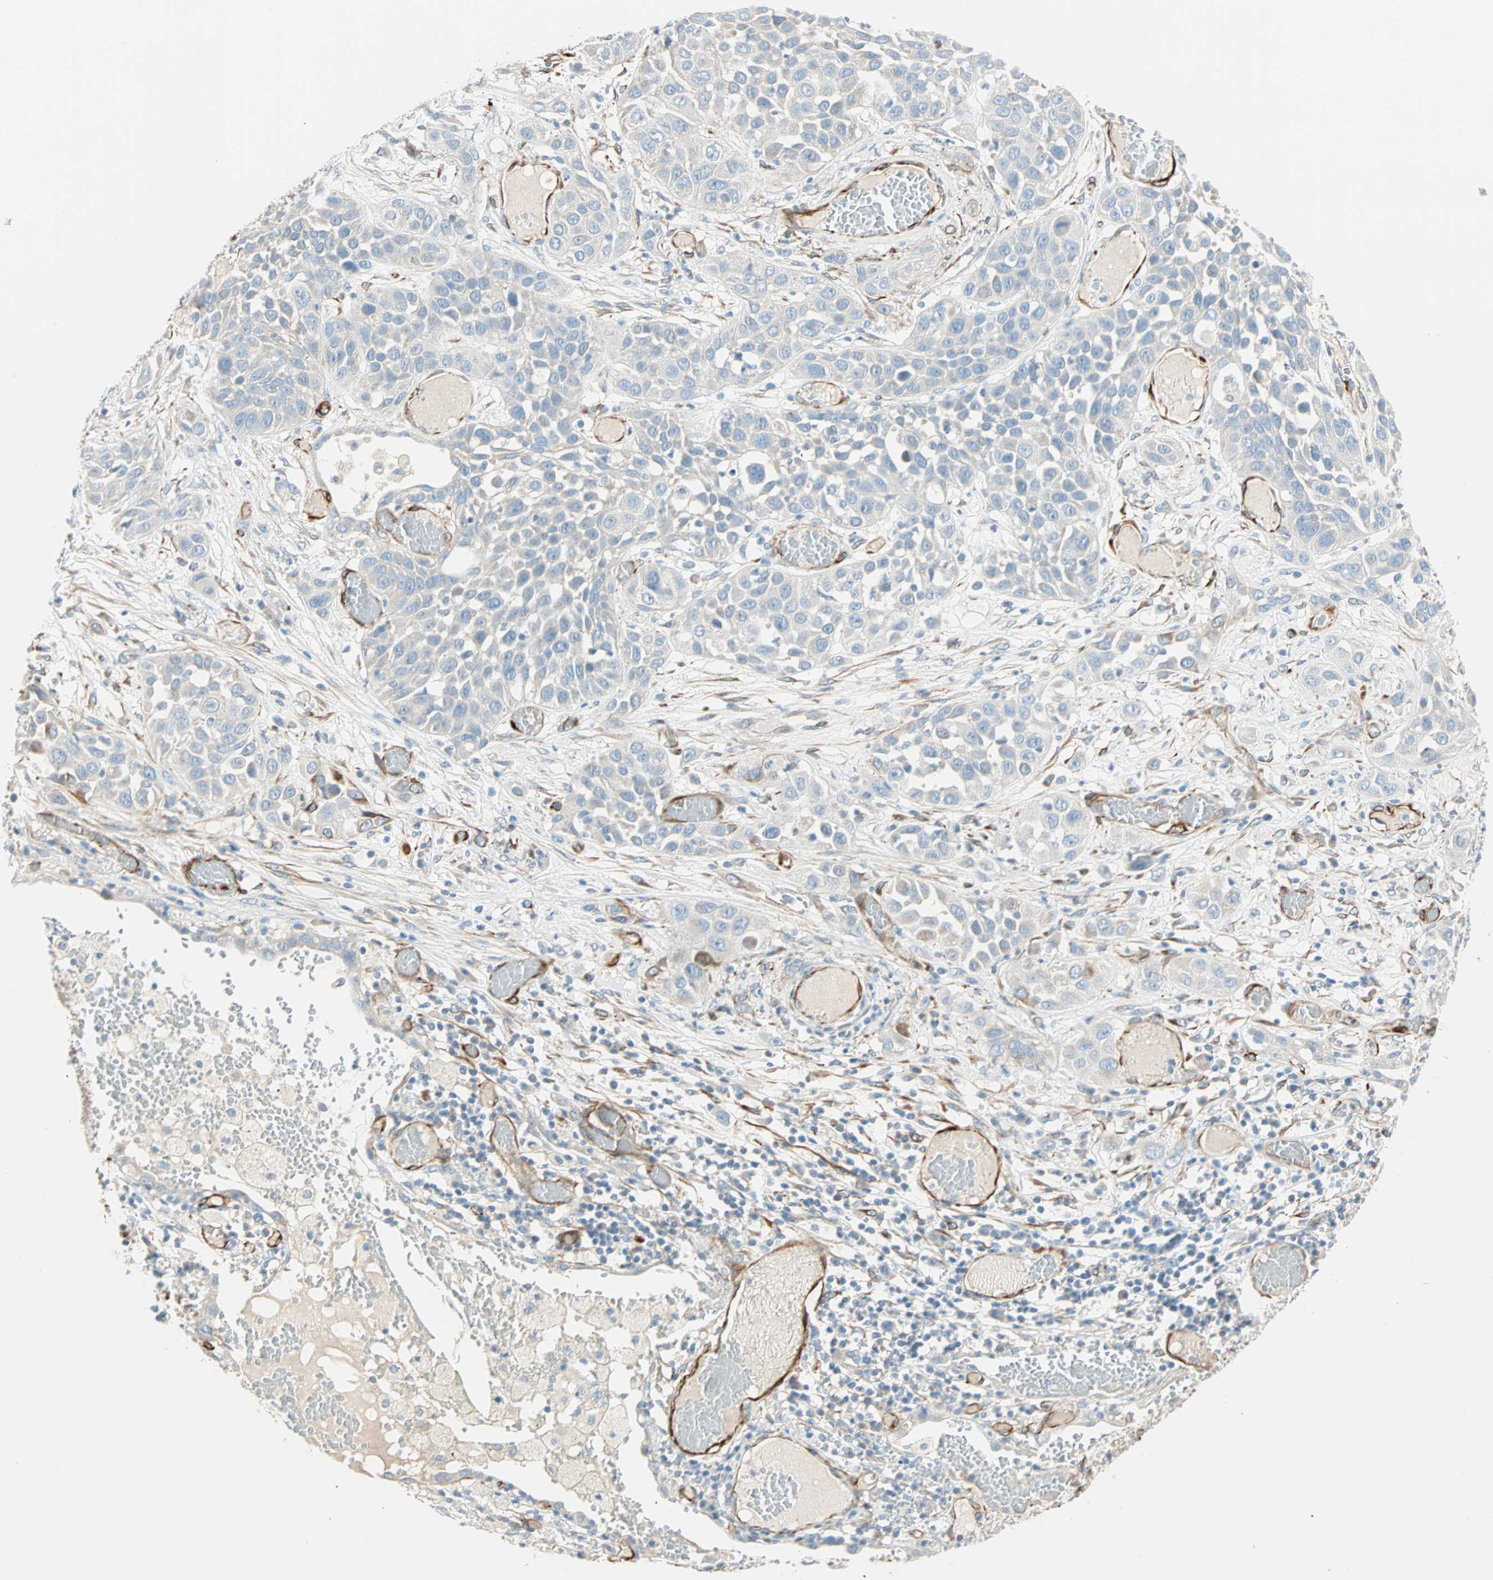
{"staining": {"intensity": "negative", "quantity": "none", "location": "none"}, "tissue": "lung cancer", "cell_type": "Tumor cells", "image_type": "cancer", "snomed": [{"axis": "morphology", "description": "Squamous cell carcinoma, NOS"}, {"axis": "topography", "description": "Lung"}], "caption": "A photomicrograph of human lung cancer is negative for staining in tumor cells. (IHC, brightfield microscopy, high magnification).", "gene": "NES", "patient": {"sex": "male", "age": 71}}